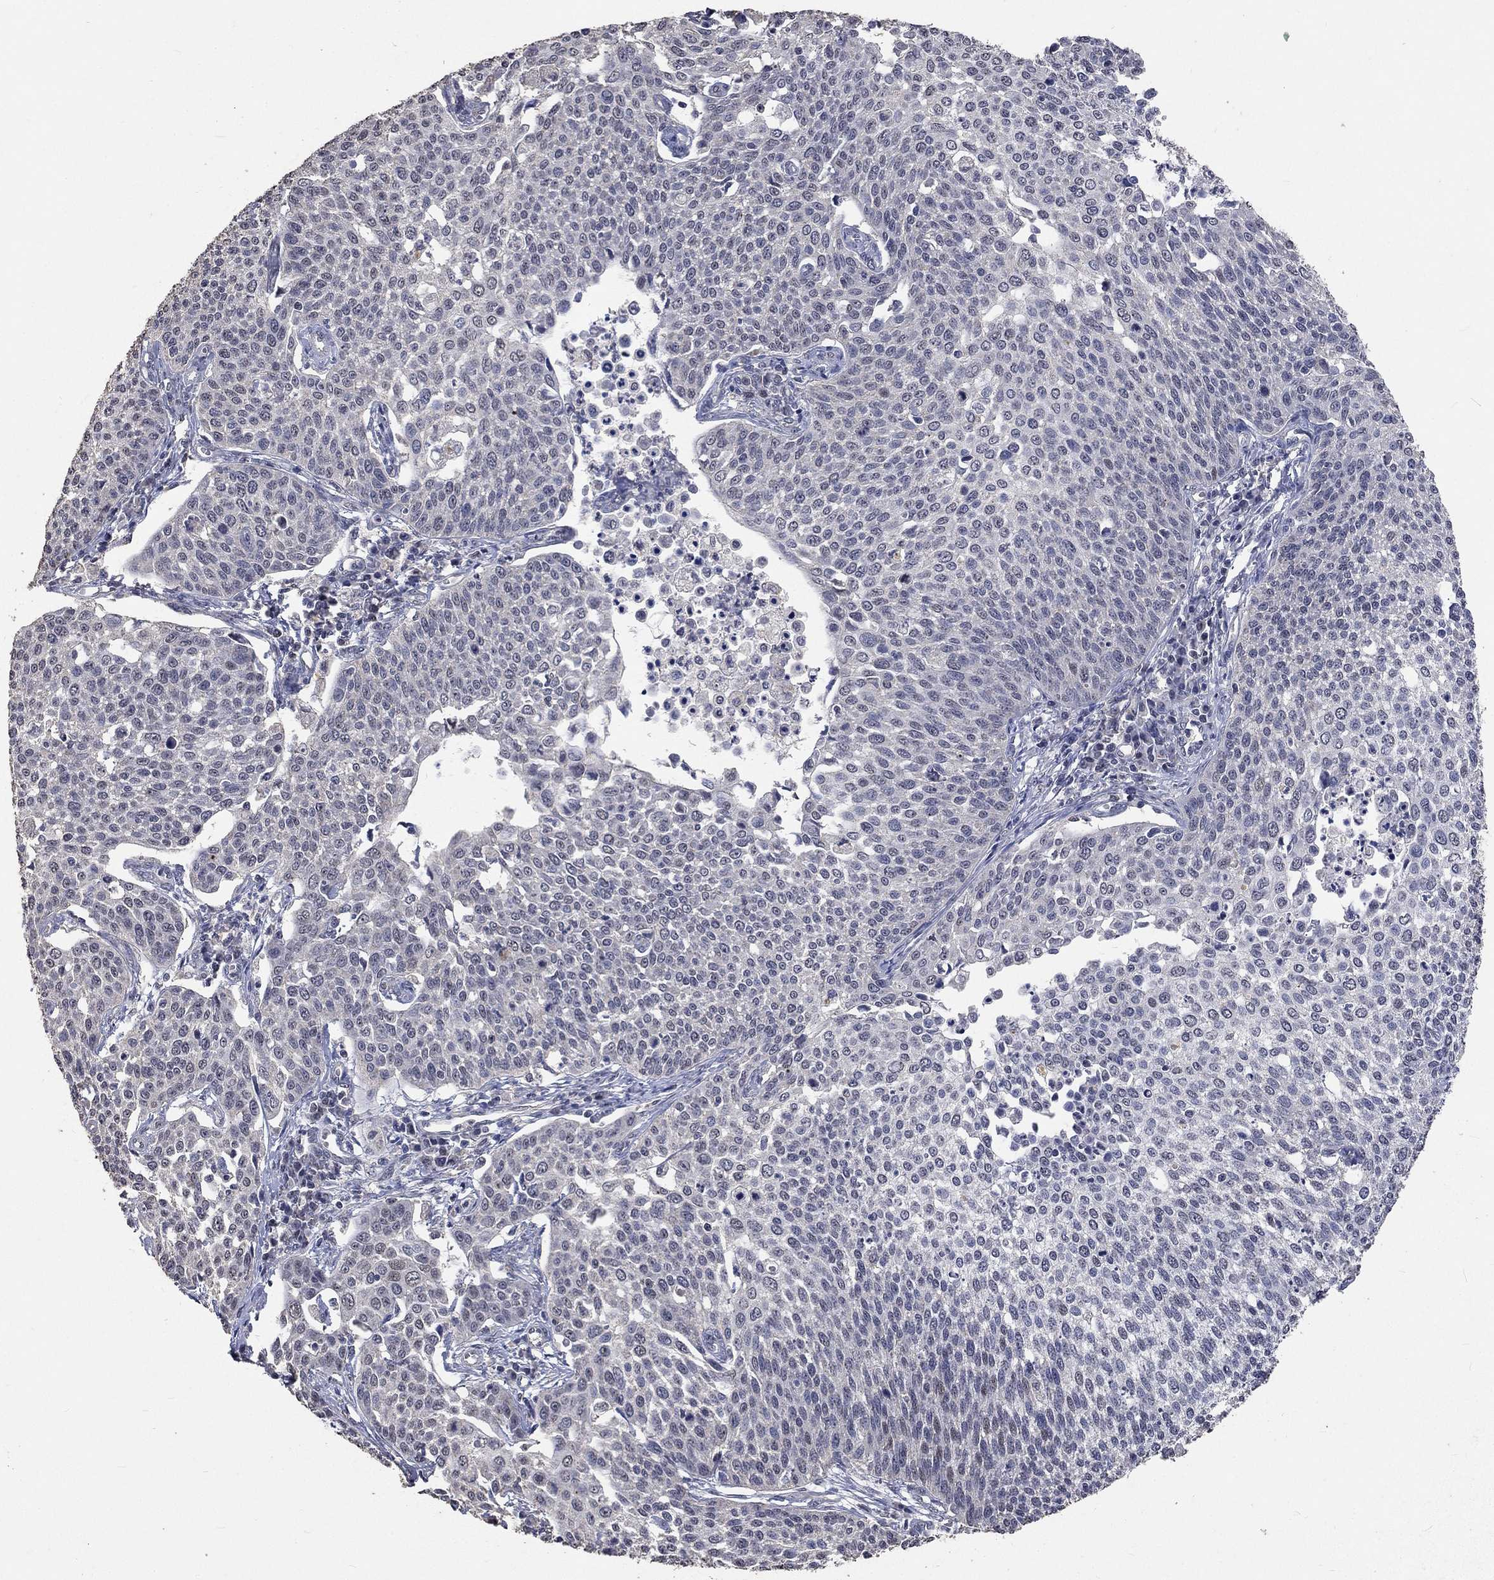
{"staining": {"intensity": "negative", "quantity": "none", "location": "none"}, "tissue": "cervical cancer", "cell_type": "Tumor cells", "image_type": "cancer", "snomed": [{"axis": "morphology", "description": "Squamous cell carcinoma, NOS"}, {"axis": "topography", "description": "Cervix"}], "caption": "Tumor cells show no significant protein staining in squamous cell carcinoma (cervical).", "gene": "SPATA33", "patient": {"sex": "female", "age": 34}}